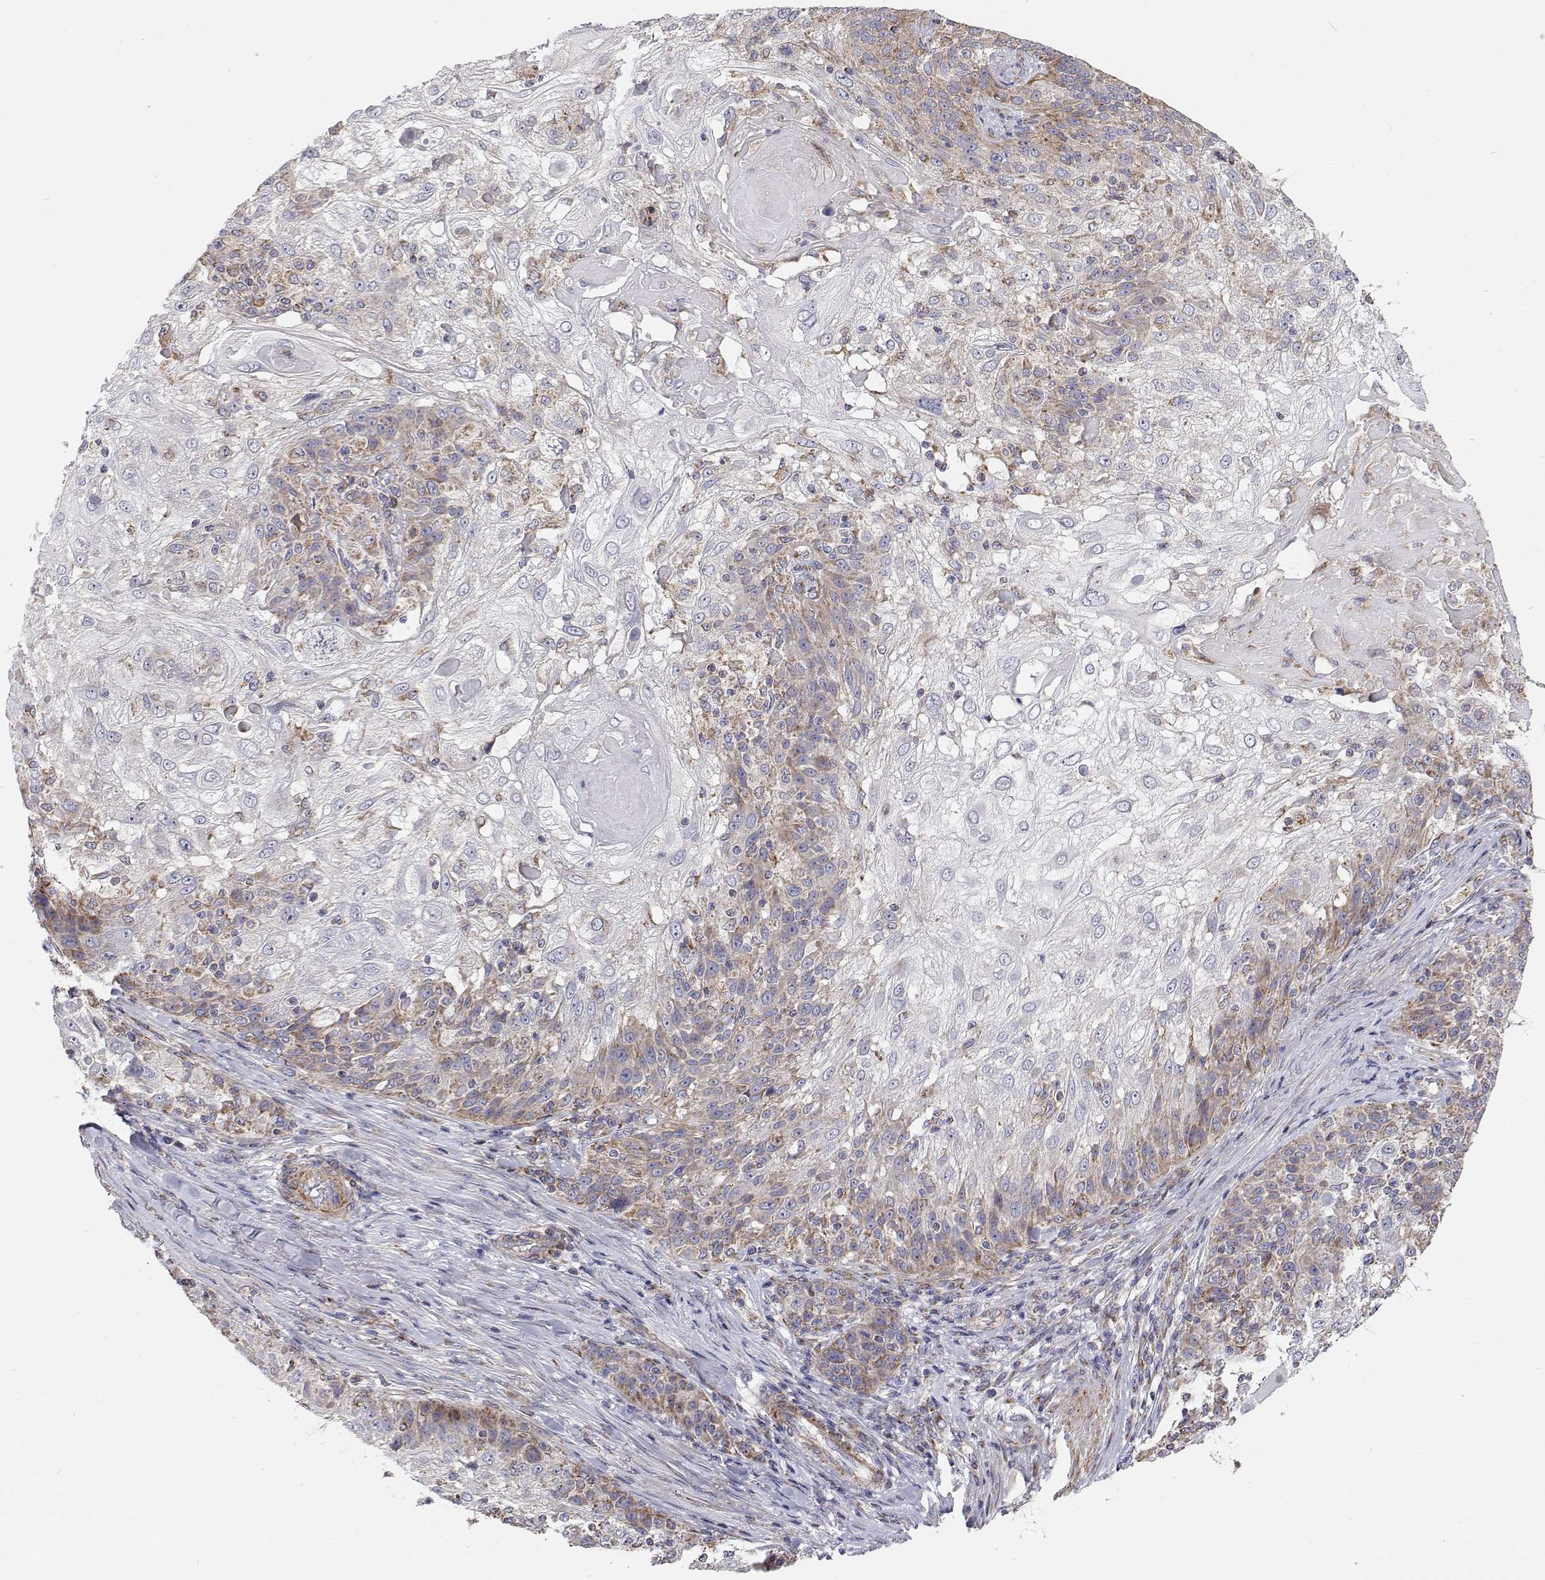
{"staining": {"intensity": "weak", "quantity": "25%-75%", "location": "cytoplasmic/membranous"}, "tissue": "skin cancer", "cell_type": "Tumor cells", "image_type": "cancer", "snomed": [{"axis": "morphology", "description": "Normal tissue, NOS"}, {"axis": "morphology", "description": "Squamous cell carcinoma, NOS"}, {"axis": "topography", "description": "Skin"}], "caption": "Tumor cells display low levels of weak cytoplasmic/membranous positivity in approximately 25%-75% of cells in skin cancer.", "gene": "SPICE1", "patient": {"sex": "female", "age": 83}}